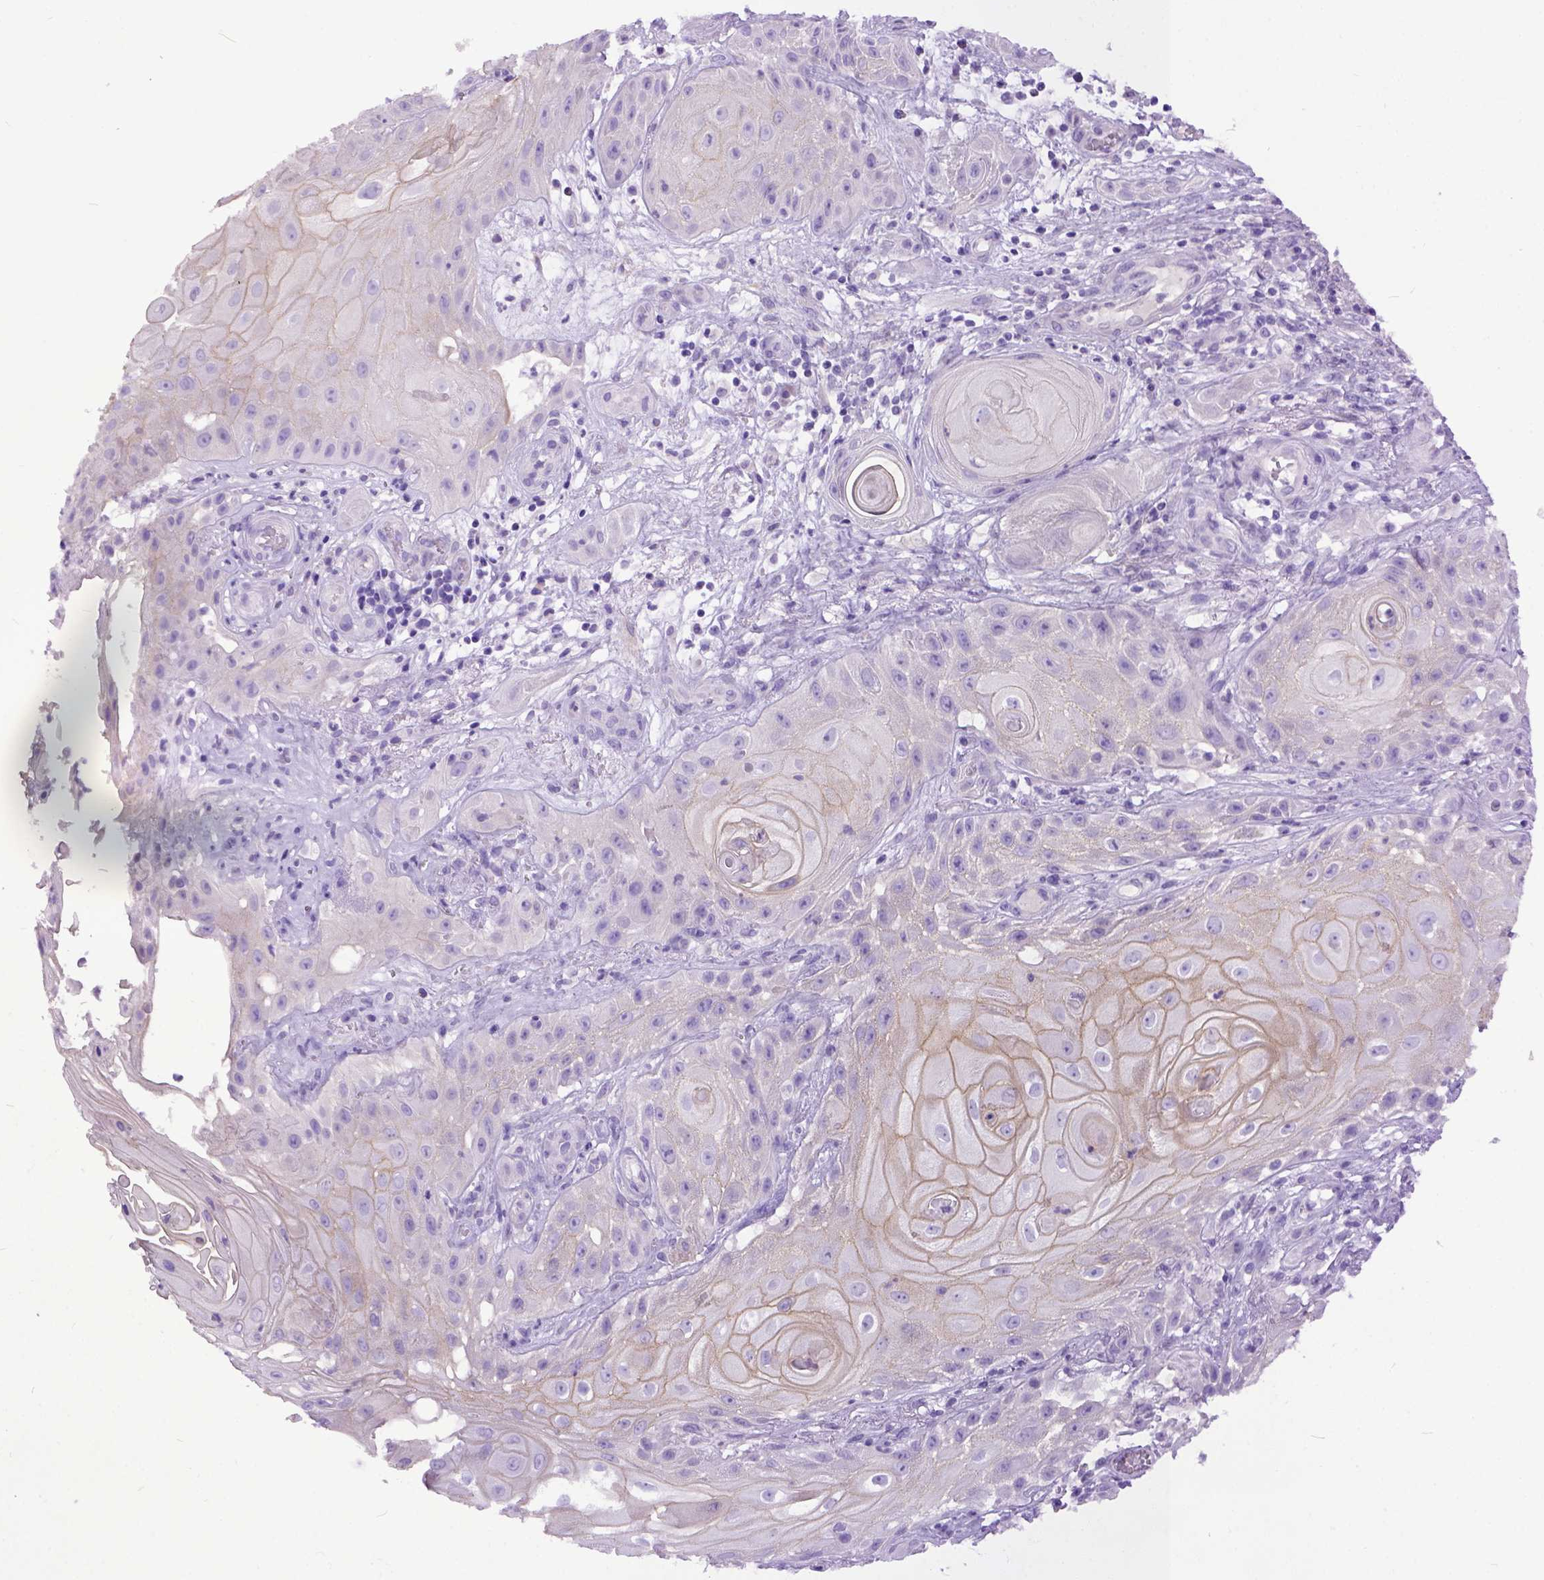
{"staining": {"intensity": "negative", "quantity": "none", "location": "none"}, "tissue": "skin cancer", "cell_type": "Tumor cells", "image_type": "cancer", "snomed": [{"axis": "morphology", "description": "Squamous cell carcinoma, NOS"}, {"axis": "topography", "description": "Skin"}], "caption": "This is a image of immunohistochemistry (IHC) staining of squamous cell carcinoma (skin), which shows no expression in tumor cells.", "gene": "PPL", "patient": {"sex": "male", "age": 62}}